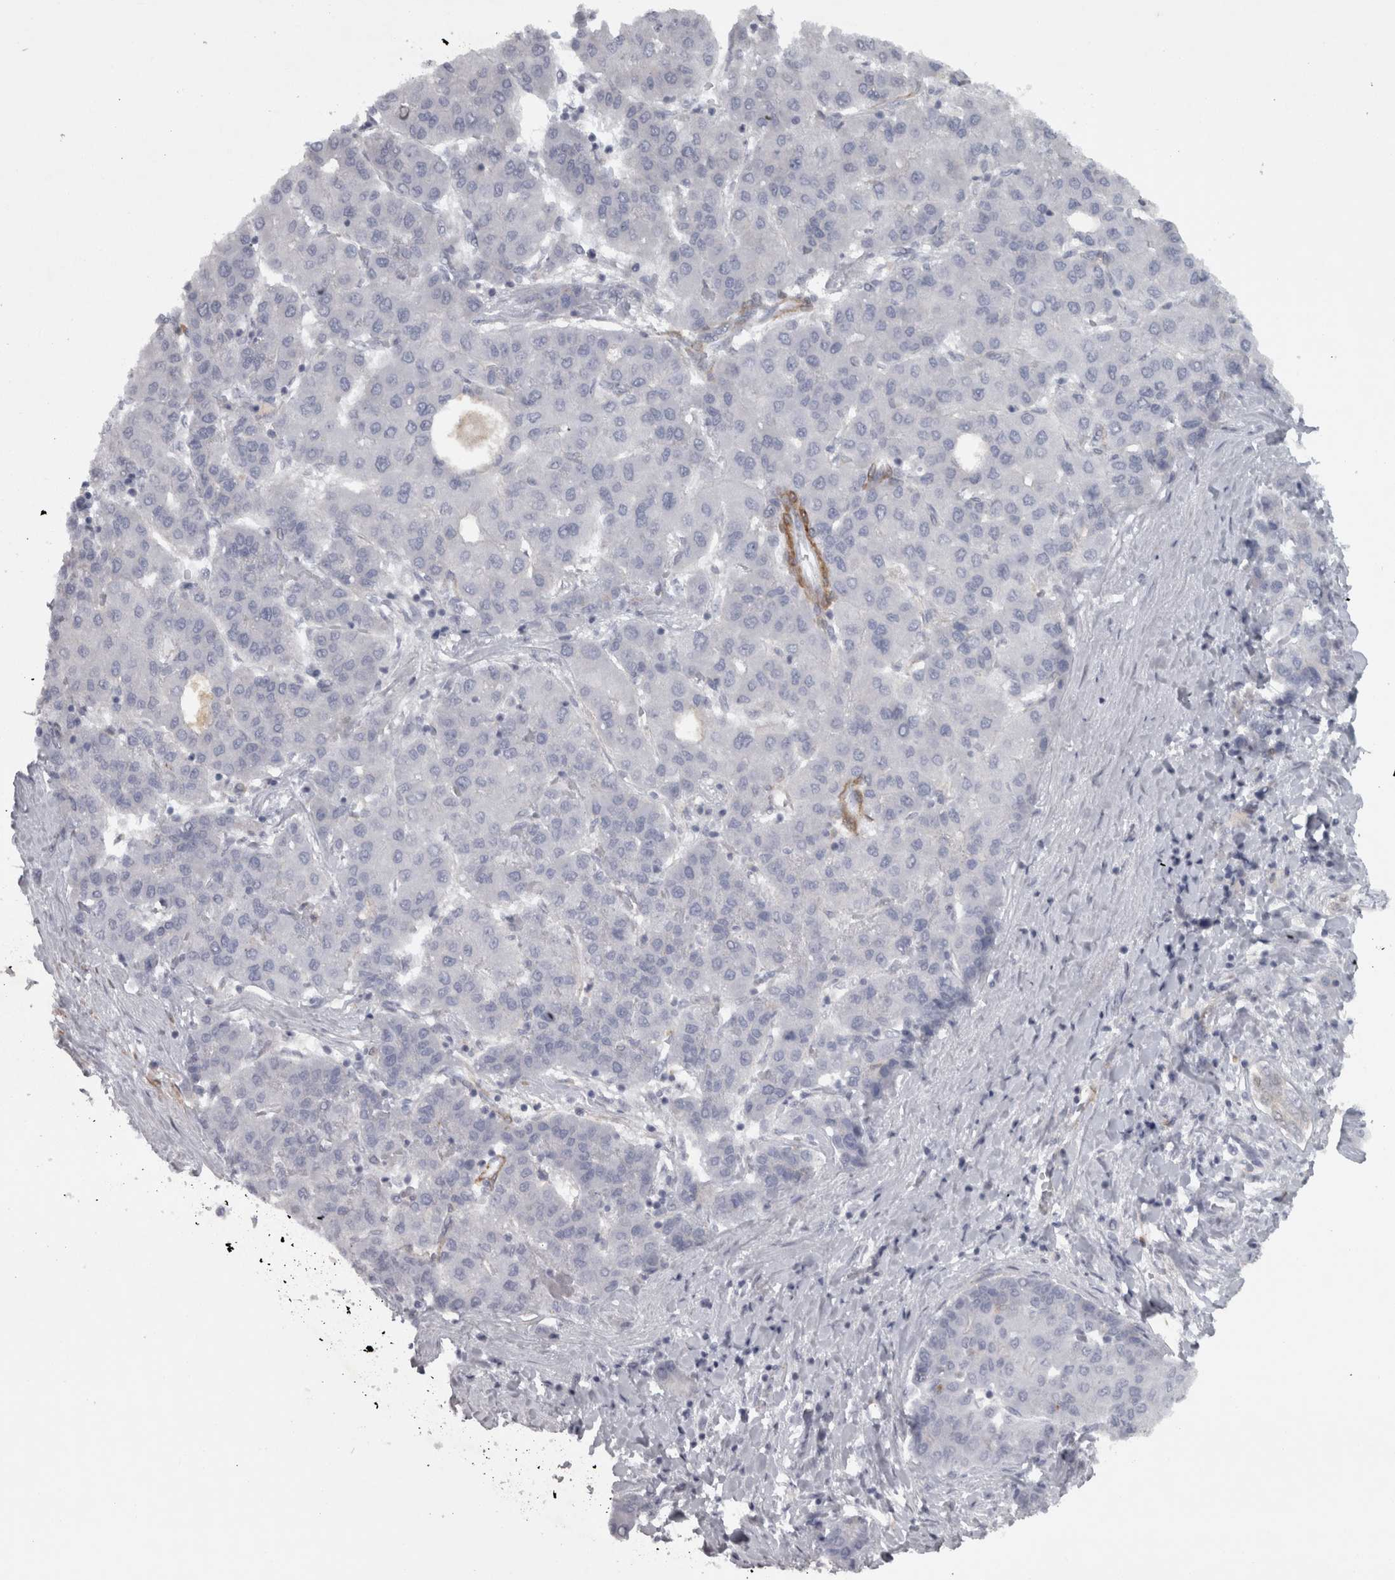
{"staining": {"intensity": "negative", "quantity": "none", "location": "none"}, "tissue": "liver cancer", "cell_type": "Tumor cells", "image_type": "cancer", "snomed": [{"axis": "morphology", "description": "Carcinoma, Hepatocellular, NOS"}, {"axis": "topography", "description": "Liver"}], "caption": "The histopathology image demonstrates no staining of tumor cells in liver hepatocellular carcinoma. (Brightfield microscopy of DAB immunohistochemistry at high magnification).", "gene": "PPP1R12B", "patient": {"sex": "male", "age": 65}}